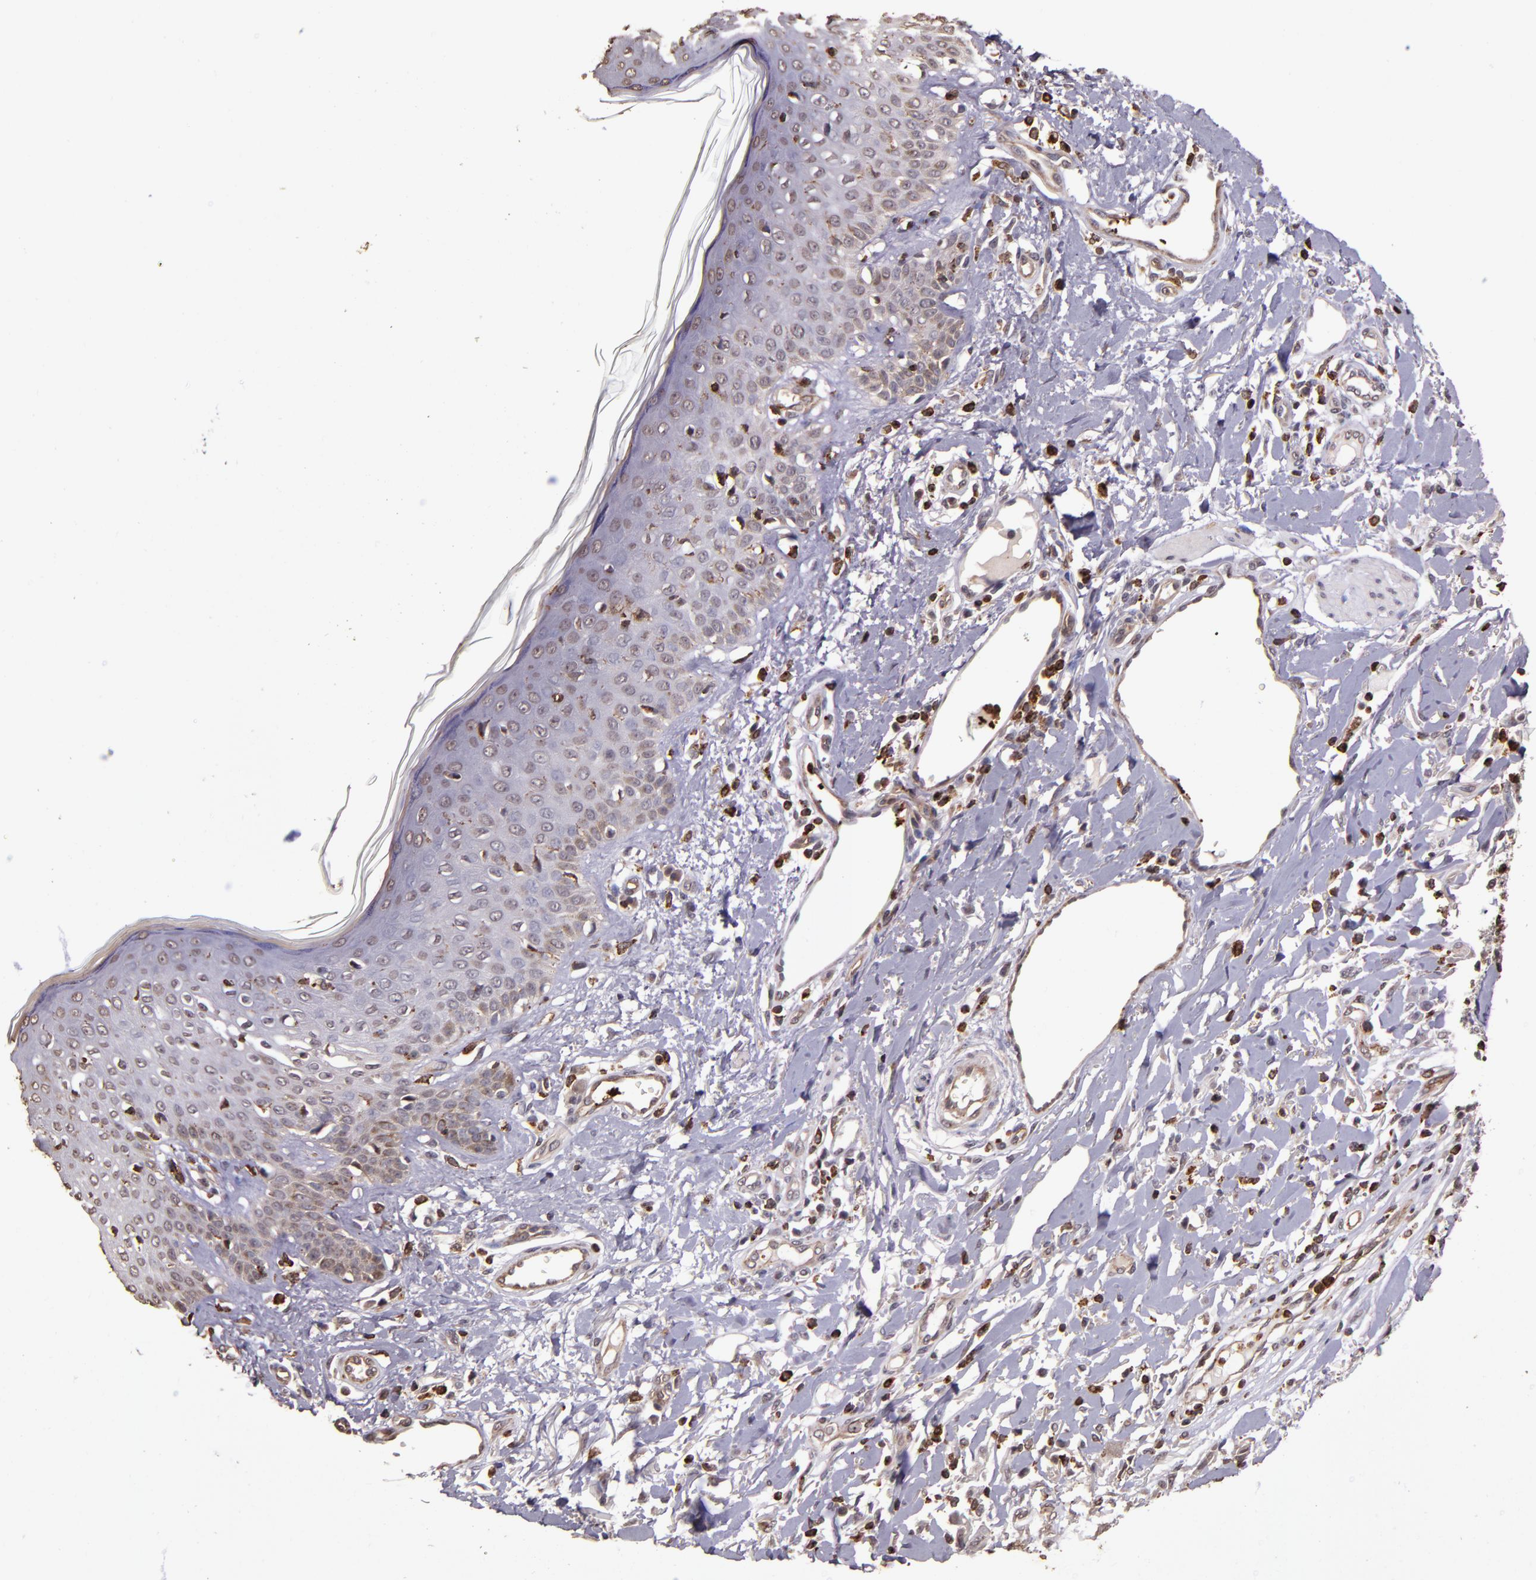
{"staining": {"intensity": "weak", "quantity": "<25%", "location": "cytoplasmic/membranous"}, "tissue": "skin cancer", "cell_type": "Tumor cells", "image_type": "cancer", "snomed": [{"axis": "morphology", "description": "Squamous cell carcinoma, NOS"}, {"axis": "topography", "description": "Skin"}], "caption": "Tumor cells are negative for brown protein staining in squamous cell carcinoma (skin).", "gene": "SLC2A3", "patient": {"sex": "female", "age": 59}}